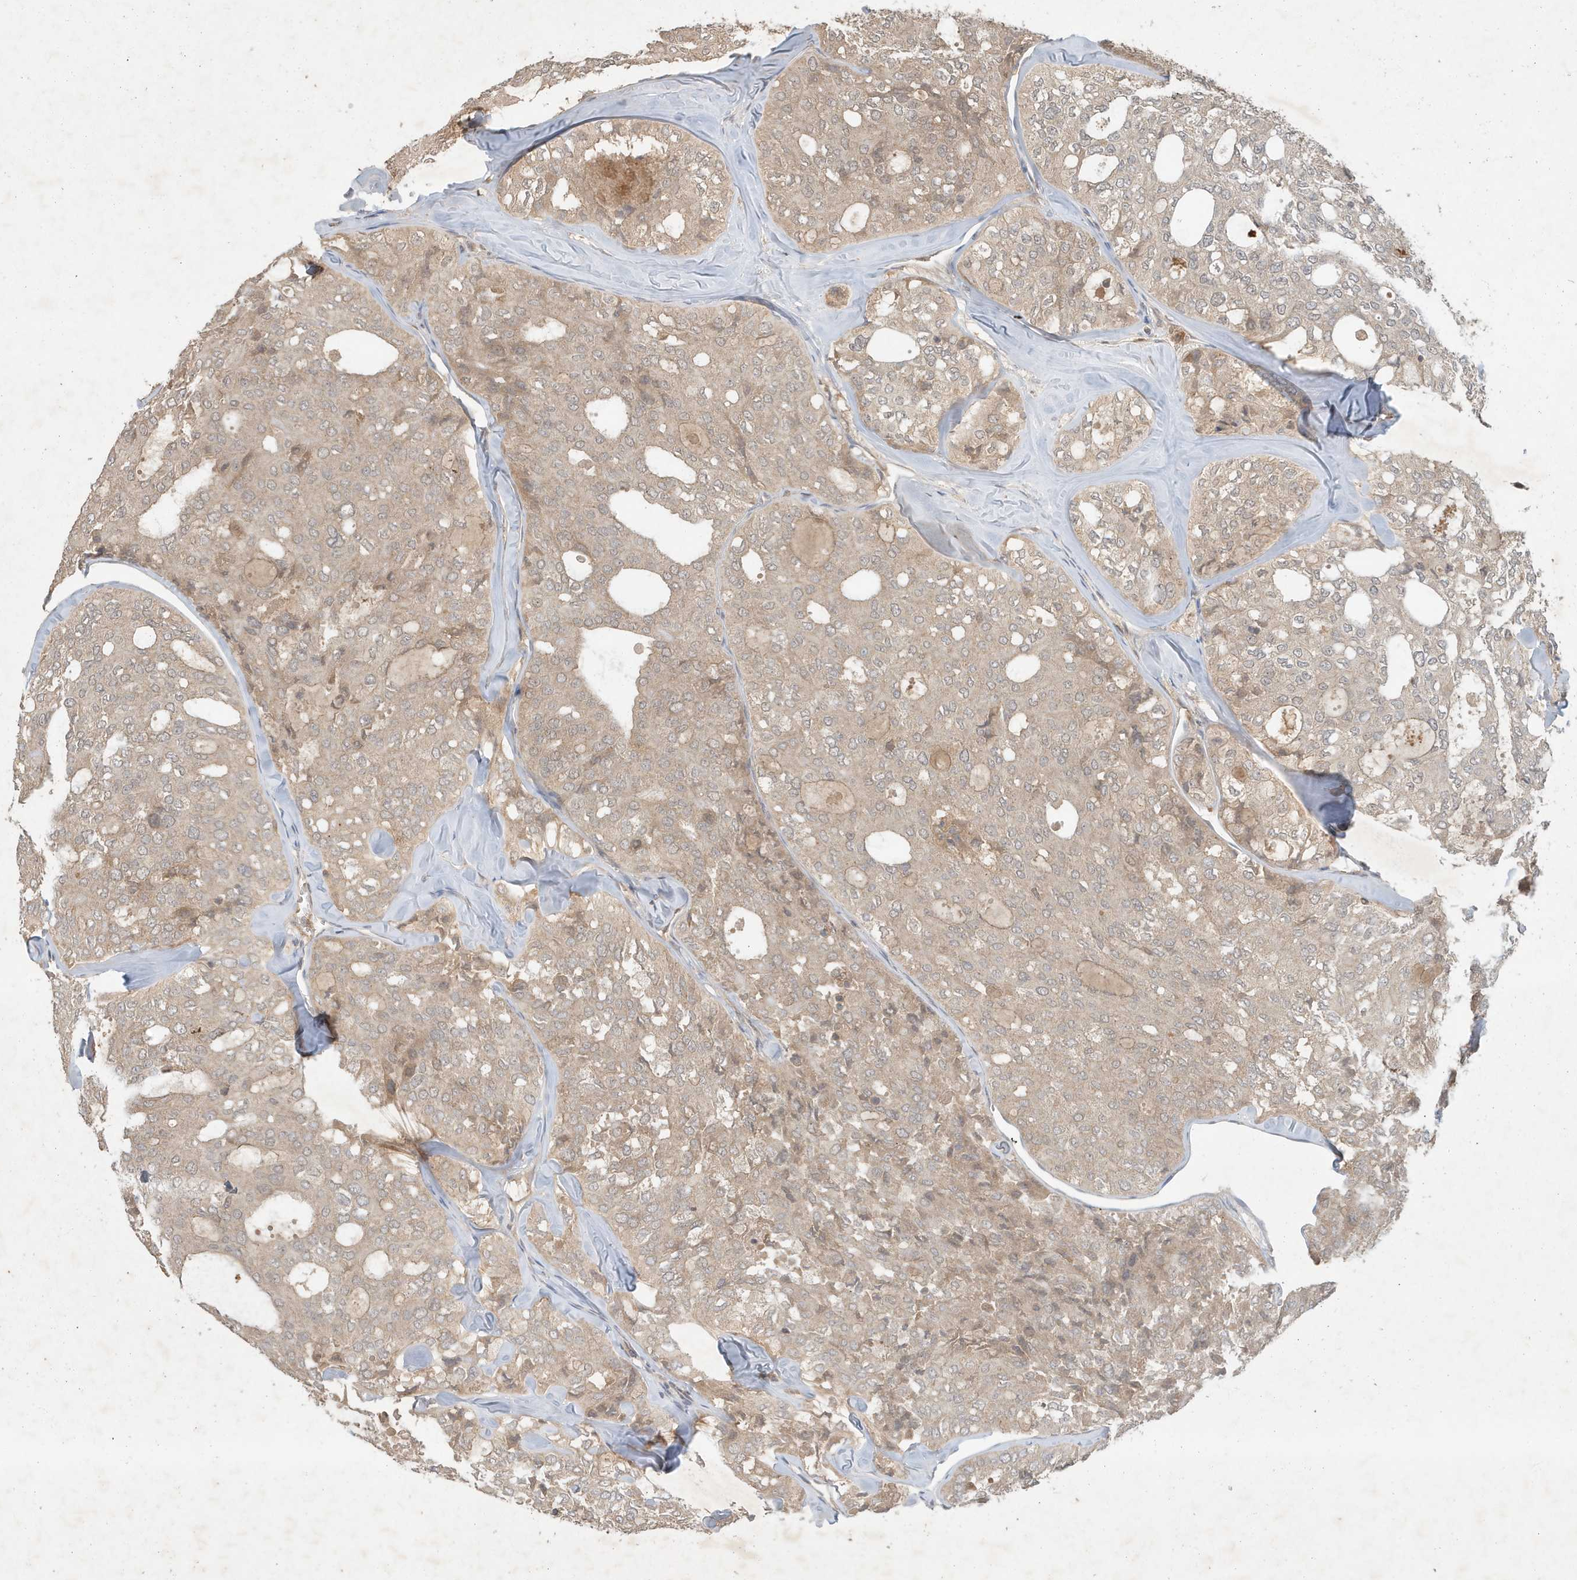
{"staining": {"intensity": "weak", "quantity": ">75%", "location": "cytoplasmic/membranous"}, "tissue": "thyroid cancer", "cell_type": "Tumor cells", "image_type": "cancer", "snomed": [{"axis": "morphology", "description": "Follicular adenoma carcinoma, NOS"}, {"axis": "topography", "description": "Thyroid gland"}], "caption": "Thyroid cancer was stained to show a protein in brown. There is low levels of weak cytoplasmic/membranous positivity in about >75% of tumor cells.", "gene": "ABCB9", "patient": {"sex": "male", "age": 75}}